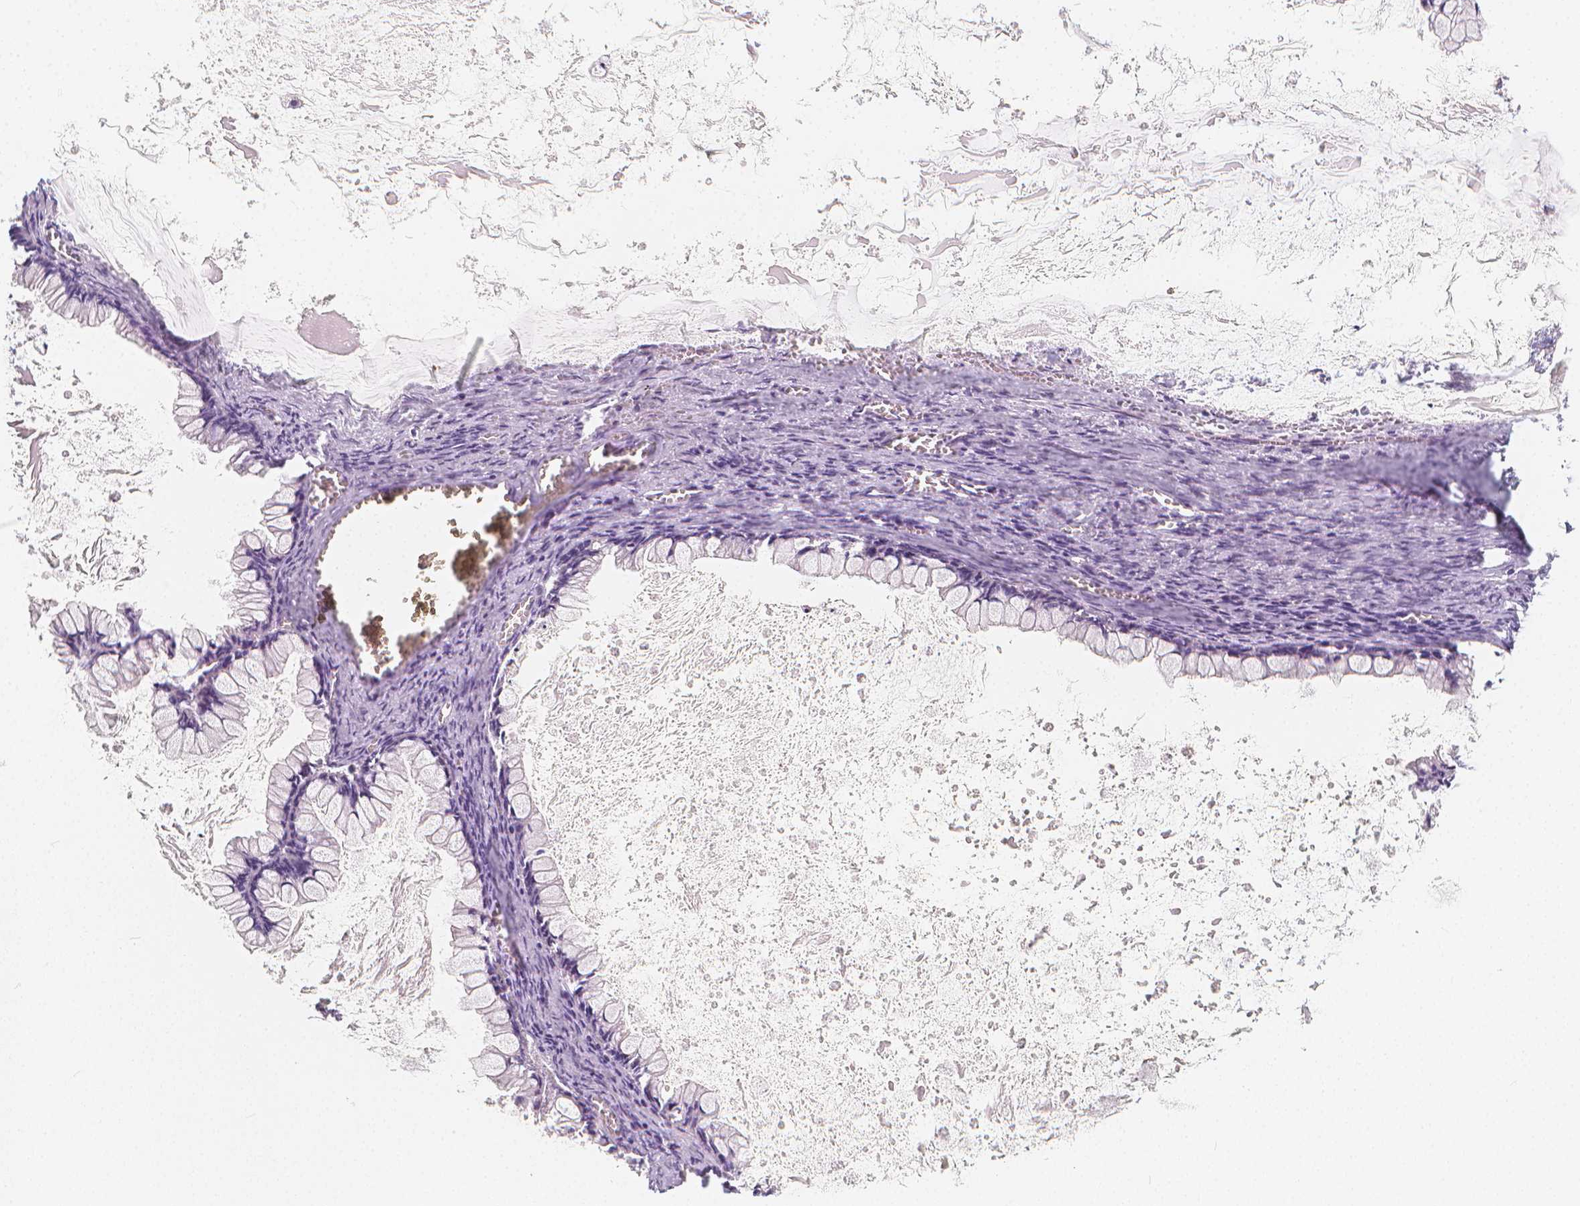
{"staining": {"intensity": "negative", "quantity": "none", "location": "none"}, "tissue": "ovarian cancer", "cell_type": "Tumor cells", "image_type": "cancer", "snomed": [{"axis": "morphology", "description": "Cystadenocarcinoma, mucinous, NOS"}, {"axis": "topography", "description": "Ovary"}], "caption": "Tumor cells are negative for protein expression in human ovarian cancer (mucinous cystadenocarcinoma).", "gene": "RBFOX1", "patient": {"sex": "female", "age": 67}}